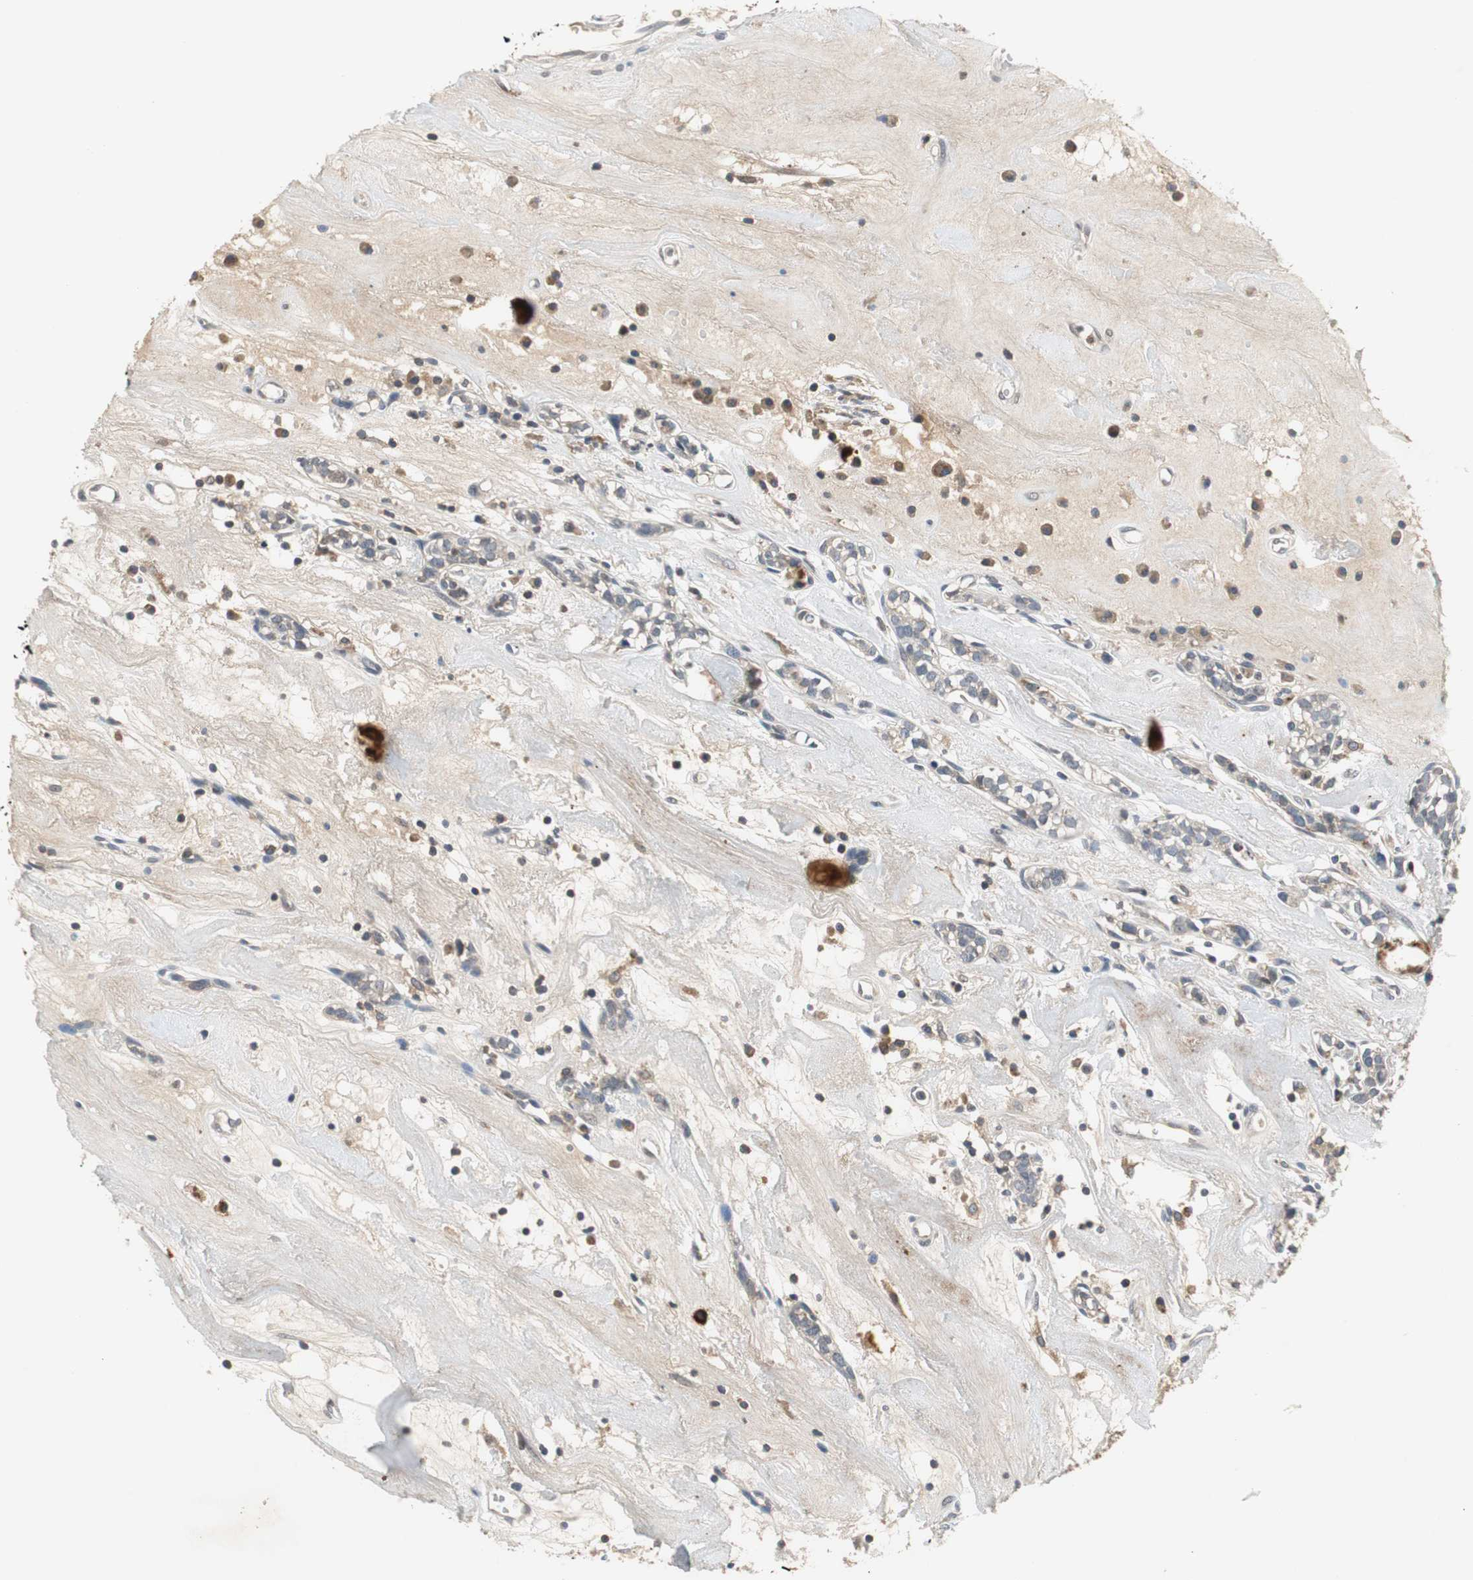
{"staining": {"intensity": "weak", "quantity": "25%-75%", "location": "cytoplasmic/membranous"}, "tissue": "head and neck cancer", "cell_type": "Tumor cells", "image_type": "cancer", "snomed": [{"axis": "morphology", "description": "Adenocarcinoma, NOS"}, {"axis": "topography", "description": "Salivary gland"}, {"axis": "topography", "description": "Head-Neck"}], "caption": "A brown stain labels weak cytoplasmic/membranous positivity of a protein in human adenocarcinoma (head and neck) tumor cells.", "gene": "SLC19A2", "patient": {"sex": "female", "age": 65}}